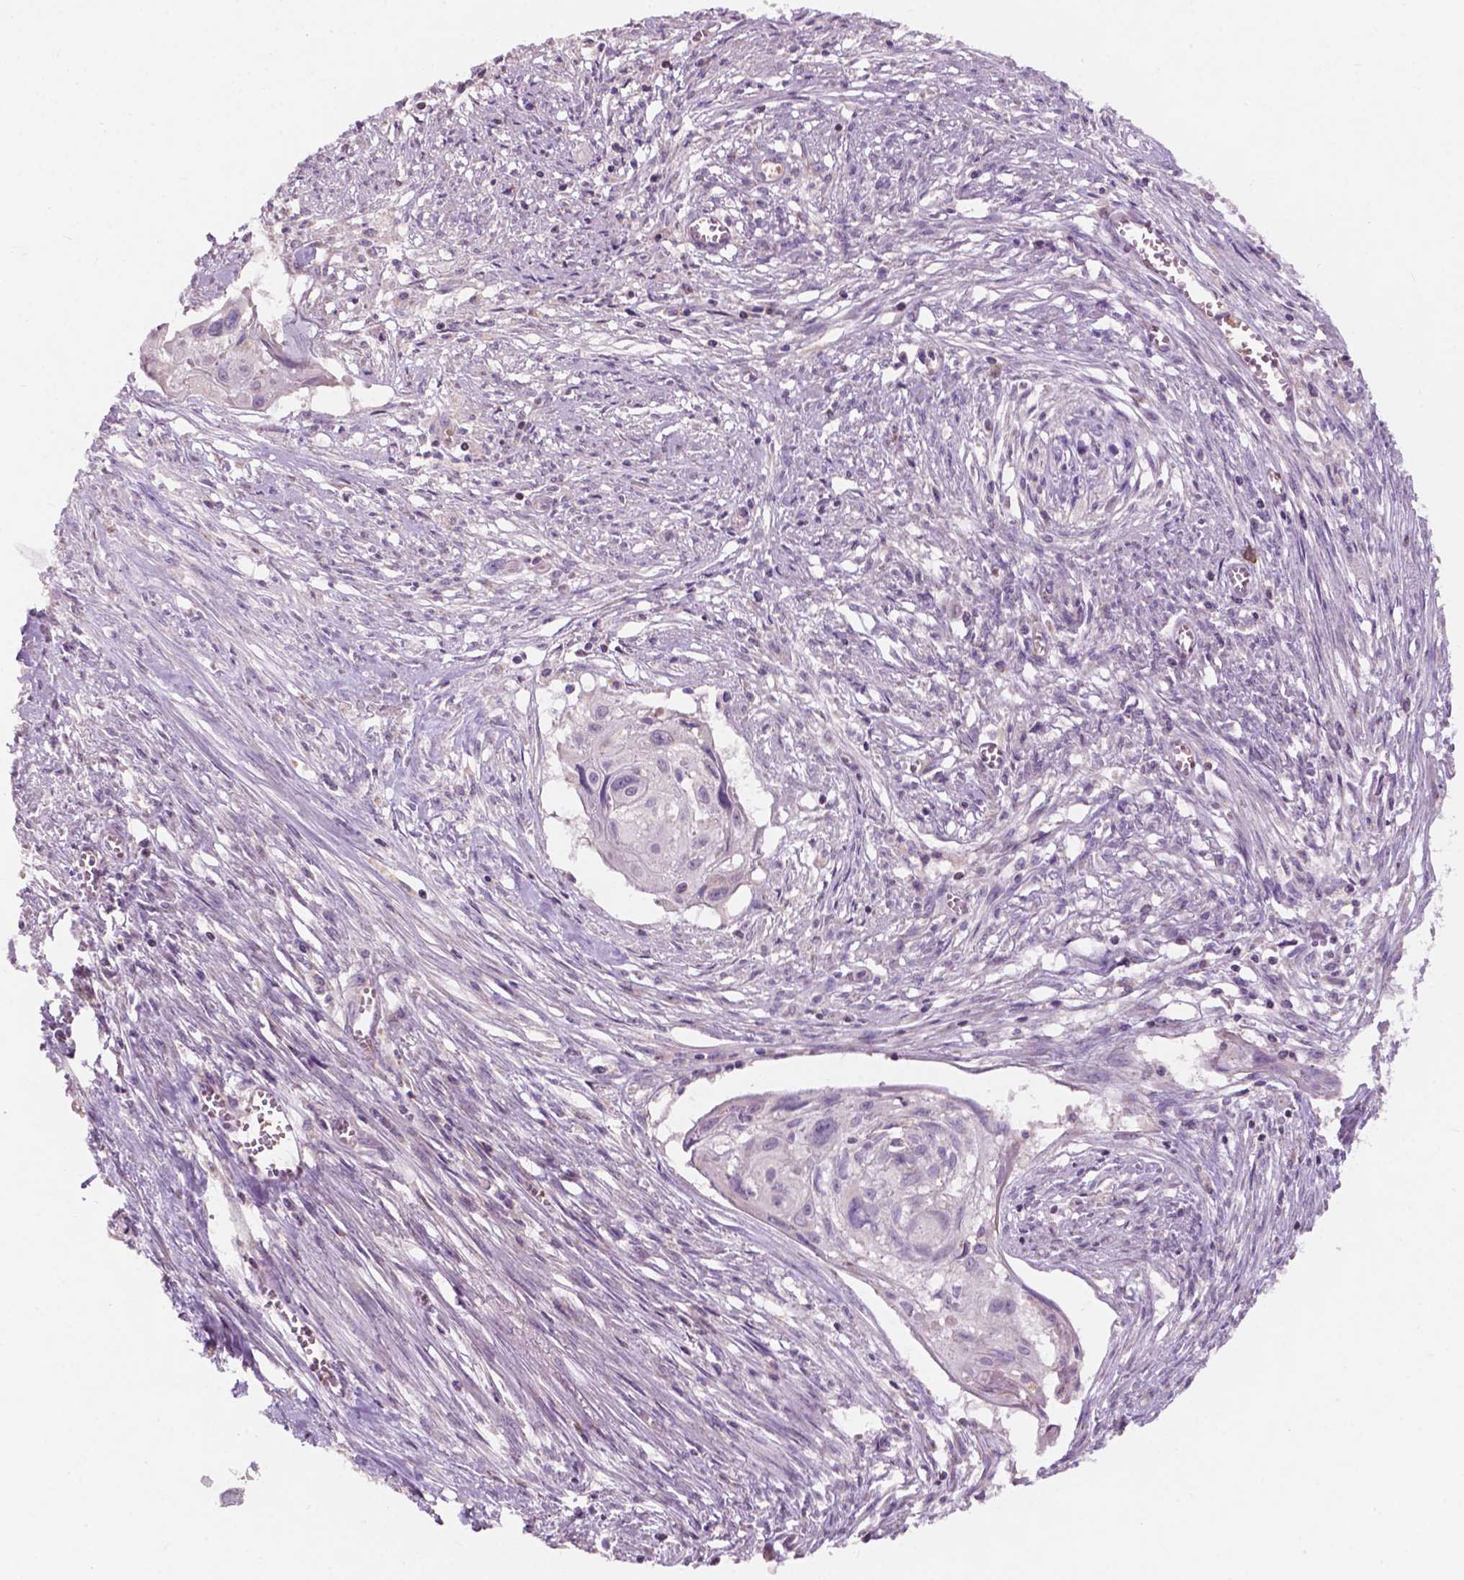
{"staining": {"intensity": "negative", "quantity": "none", "location": "none"}, "tissue": "cervical cancer", "cell_type": "Tumor cells", "image_type": "cancer", "snomed": [{"axis": "morphology", "description": "Squamous cell carcinoma, NOS"}, {"axis": "topography", "description": "Cervix"}], "caption": "There is no significant positivity in tumor cells of squamous cell carcinoma (cervical).", "gene": "NDUFS1", "patient": {"sex": "female", "age": 49}}